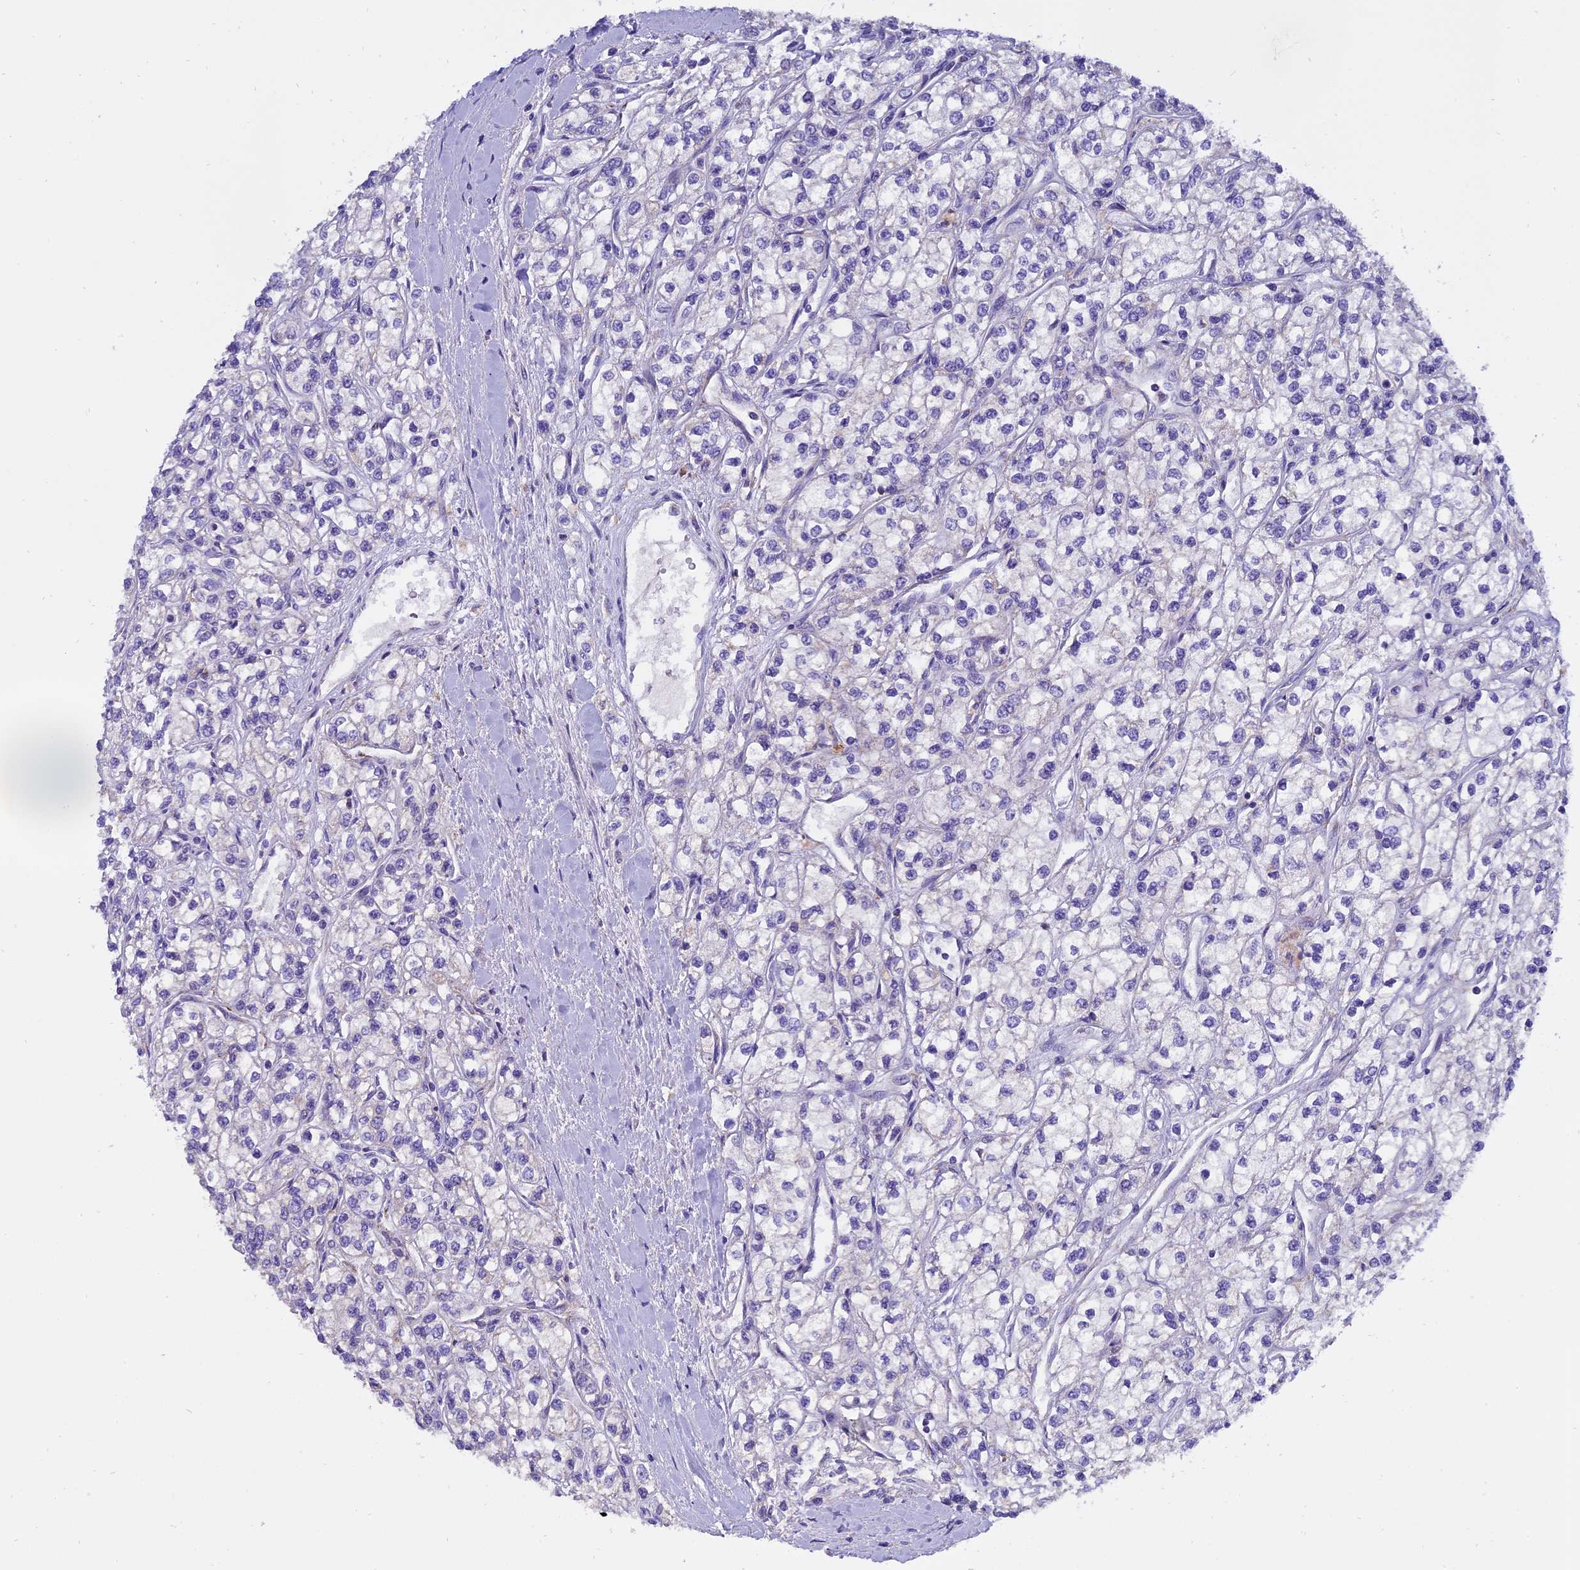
{"staining": {"intensity": "negative", "quantity": "none", "location": "none"}, "tissue": "renal cancer", "cell_type": "Tumor cells", "image_type": "cancer", "snomed": [{"axis": "morphology", "description": "Adenocarcinoma, NOS"}, {"axis": "topography", "description": "Kidney"}], "caption": "This is an immunohistochemistry histopathology image of human renal cancer (adenocarcinoma). There is no staining in tumor cells.", "gene": "MRPS34", "patient": {"sex": "male", "age": 80}}